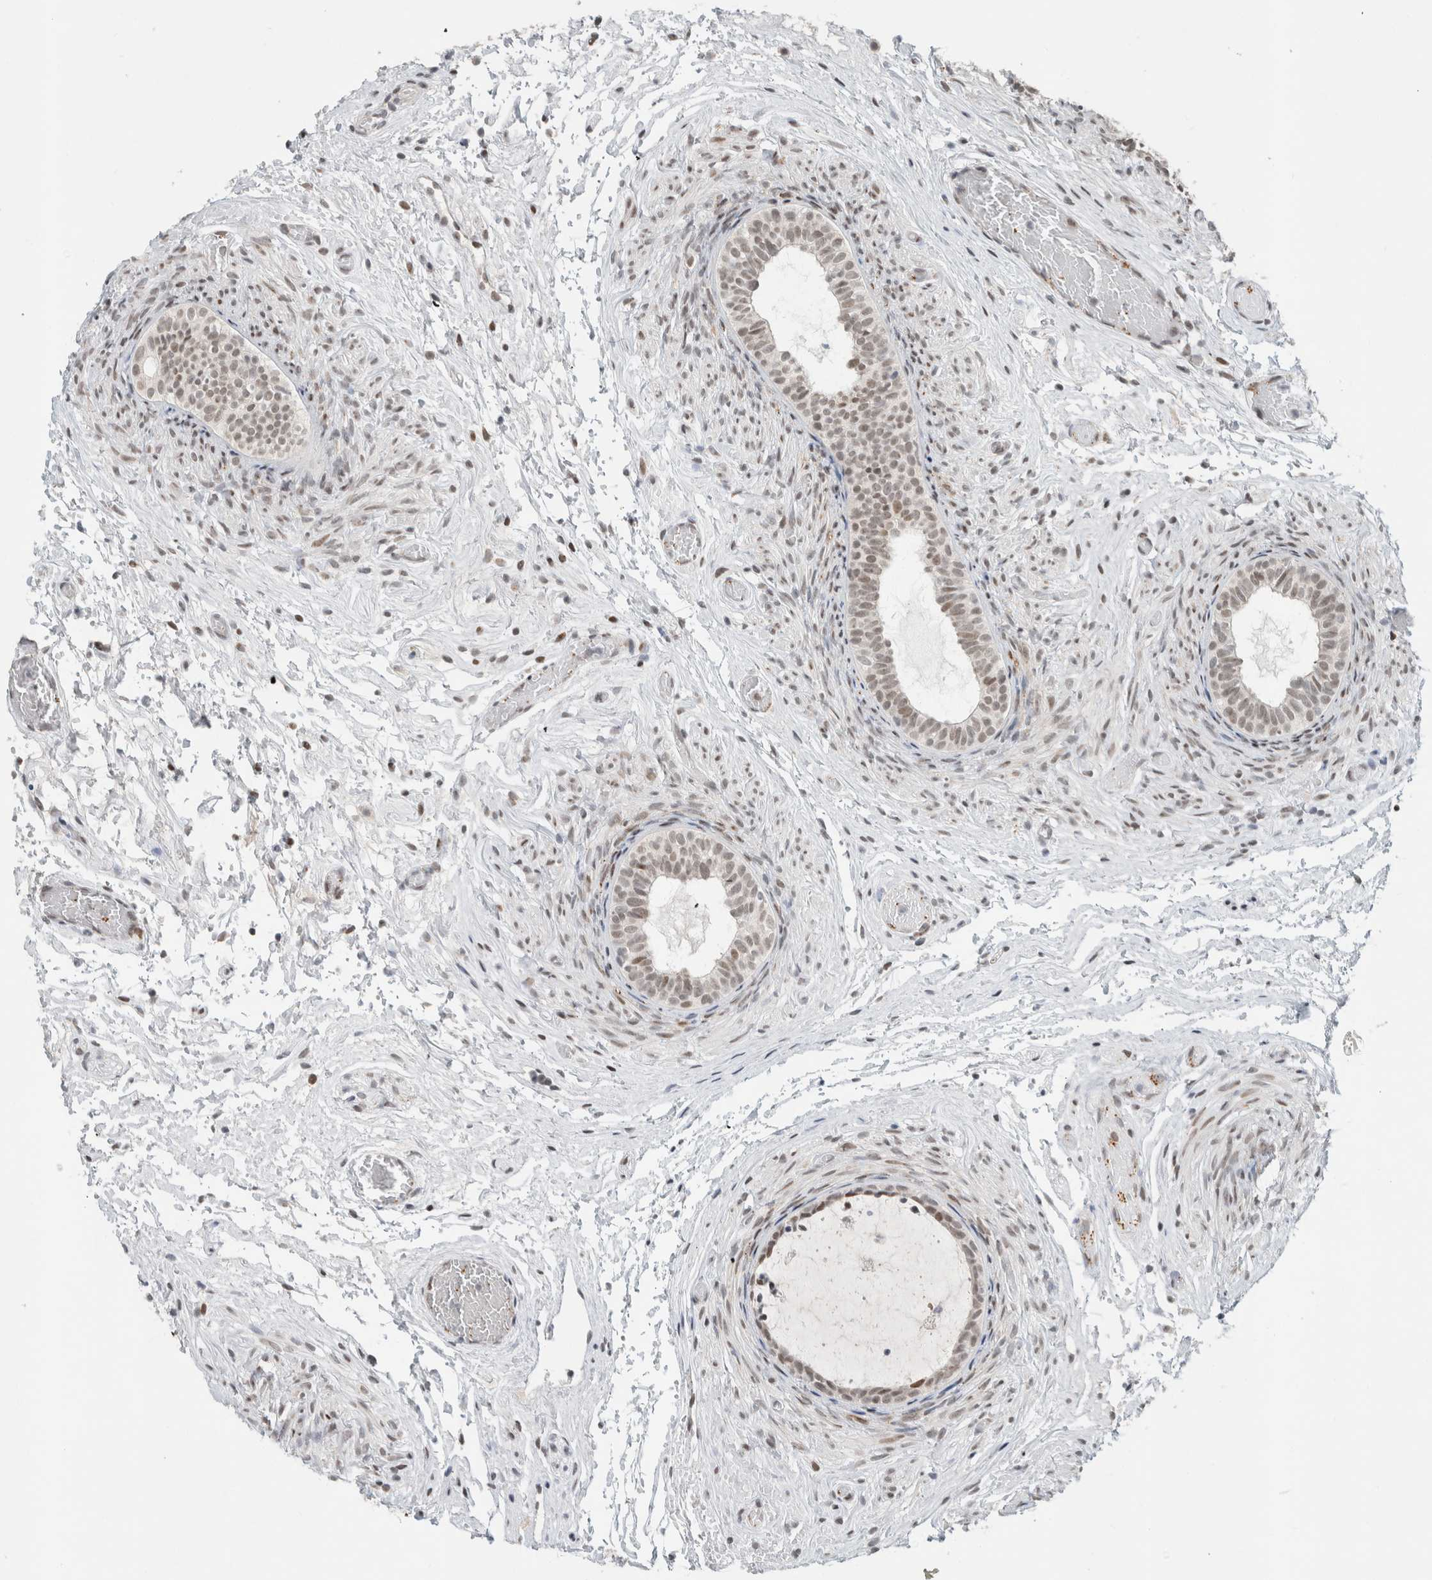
{"staining": {"intensity": "moderate", "quantity": "25%-75%", "location": "cytoplasmic/membranous,nuclear"}, "tissue": "epididymis", "cell_type": "Glandular cells", "image_type": "normal", "snomed": [{"axis": "morphology", "description": "Normal tissue, NOS"}, {"axis": "topography", "description": "Epididymis"}], "caption": "The micrograph shows immunohistochemical staining of benign epididymis. There is moderate cytoplasmic/membranous,nuclear expression is present in about 25%-75% of glandular cells. (brown staining indicates protein expression, while blue staining denotes nuclei).", "gene": "HNRNPR", "patient": {"sex": "male", "age": 5}}